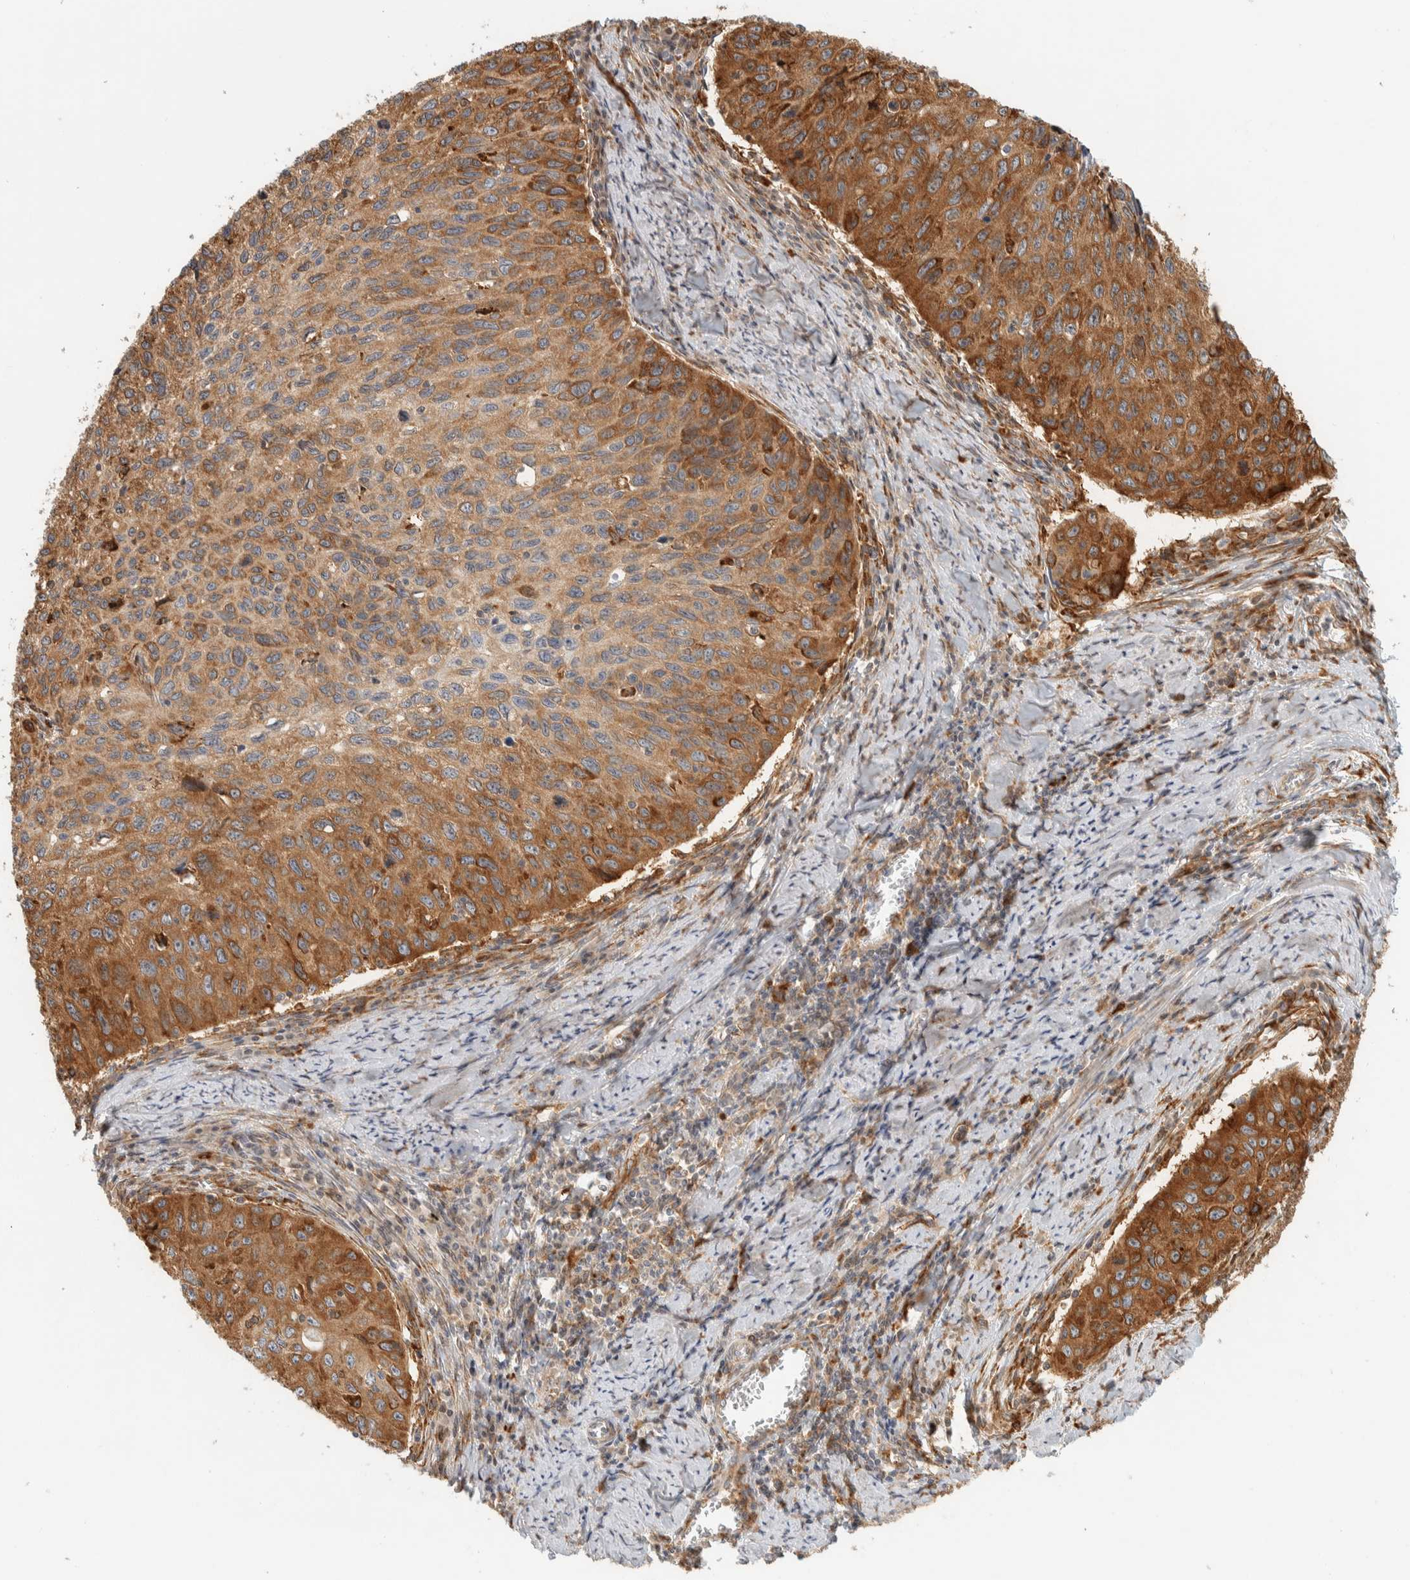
{"staining": {"intensity": "moderate", "quantity": ">75%", "location": "cytoplasmic/membranous"}, "tissue": "cervical cancer", "cell_type": "Tumor cells", "image_type": "cancer", "snomed": [{"axis": "morphology", "description": "Squamous cell carcinoma, NOS"}, {"axis": "topography", "description": "Cervix"}], "caption": "Brown immunohistochemical staining in human cervical cancer (squamous cell carcinoma) exhibits moderate cytoplasmic/membranous expression in about >75% of tumor cells. (brown staining indicates protein expression, while blue staining denotes nuclei).", "gene": "LLGL2", "patient": {"sex": "female", "age": 53}}